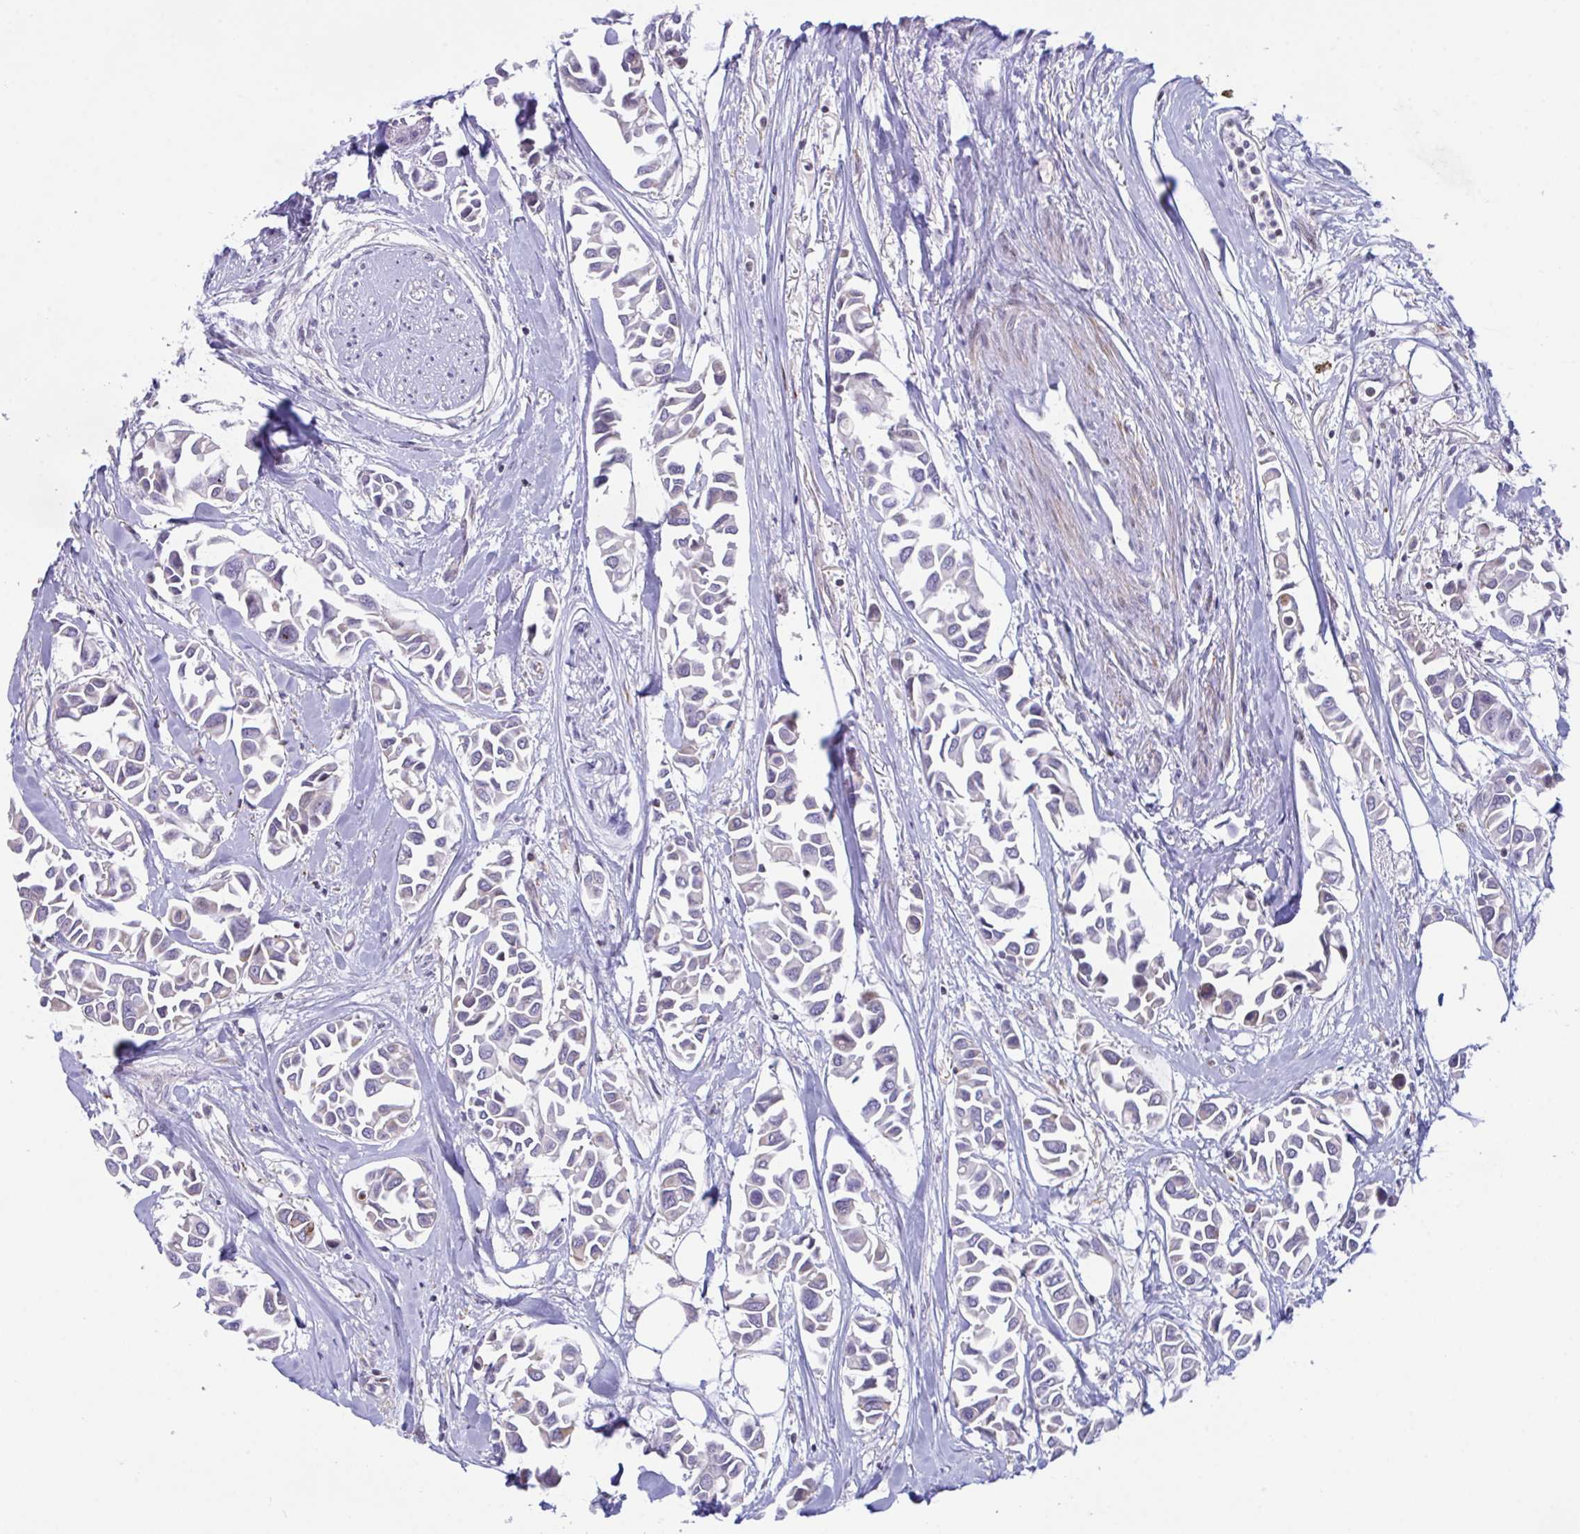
{"staining": {"intensity": "negative", "quantity": "none", "location": "none"}, "tissue": "breast cancer", "cell_type": "Tumor cells", "image_type": "cancer", "snomed": [{"axis": "morphology", "description": "Duct carcinoma"}, {"axis": "topography", "description": "Breast"}], "caption": "Protein analysis of invasive ductal carcinoma (breast) shows no significant positivity in tumor cells.", "gene": "PPIH", "patient": {"sex": "female", "age": 54}}